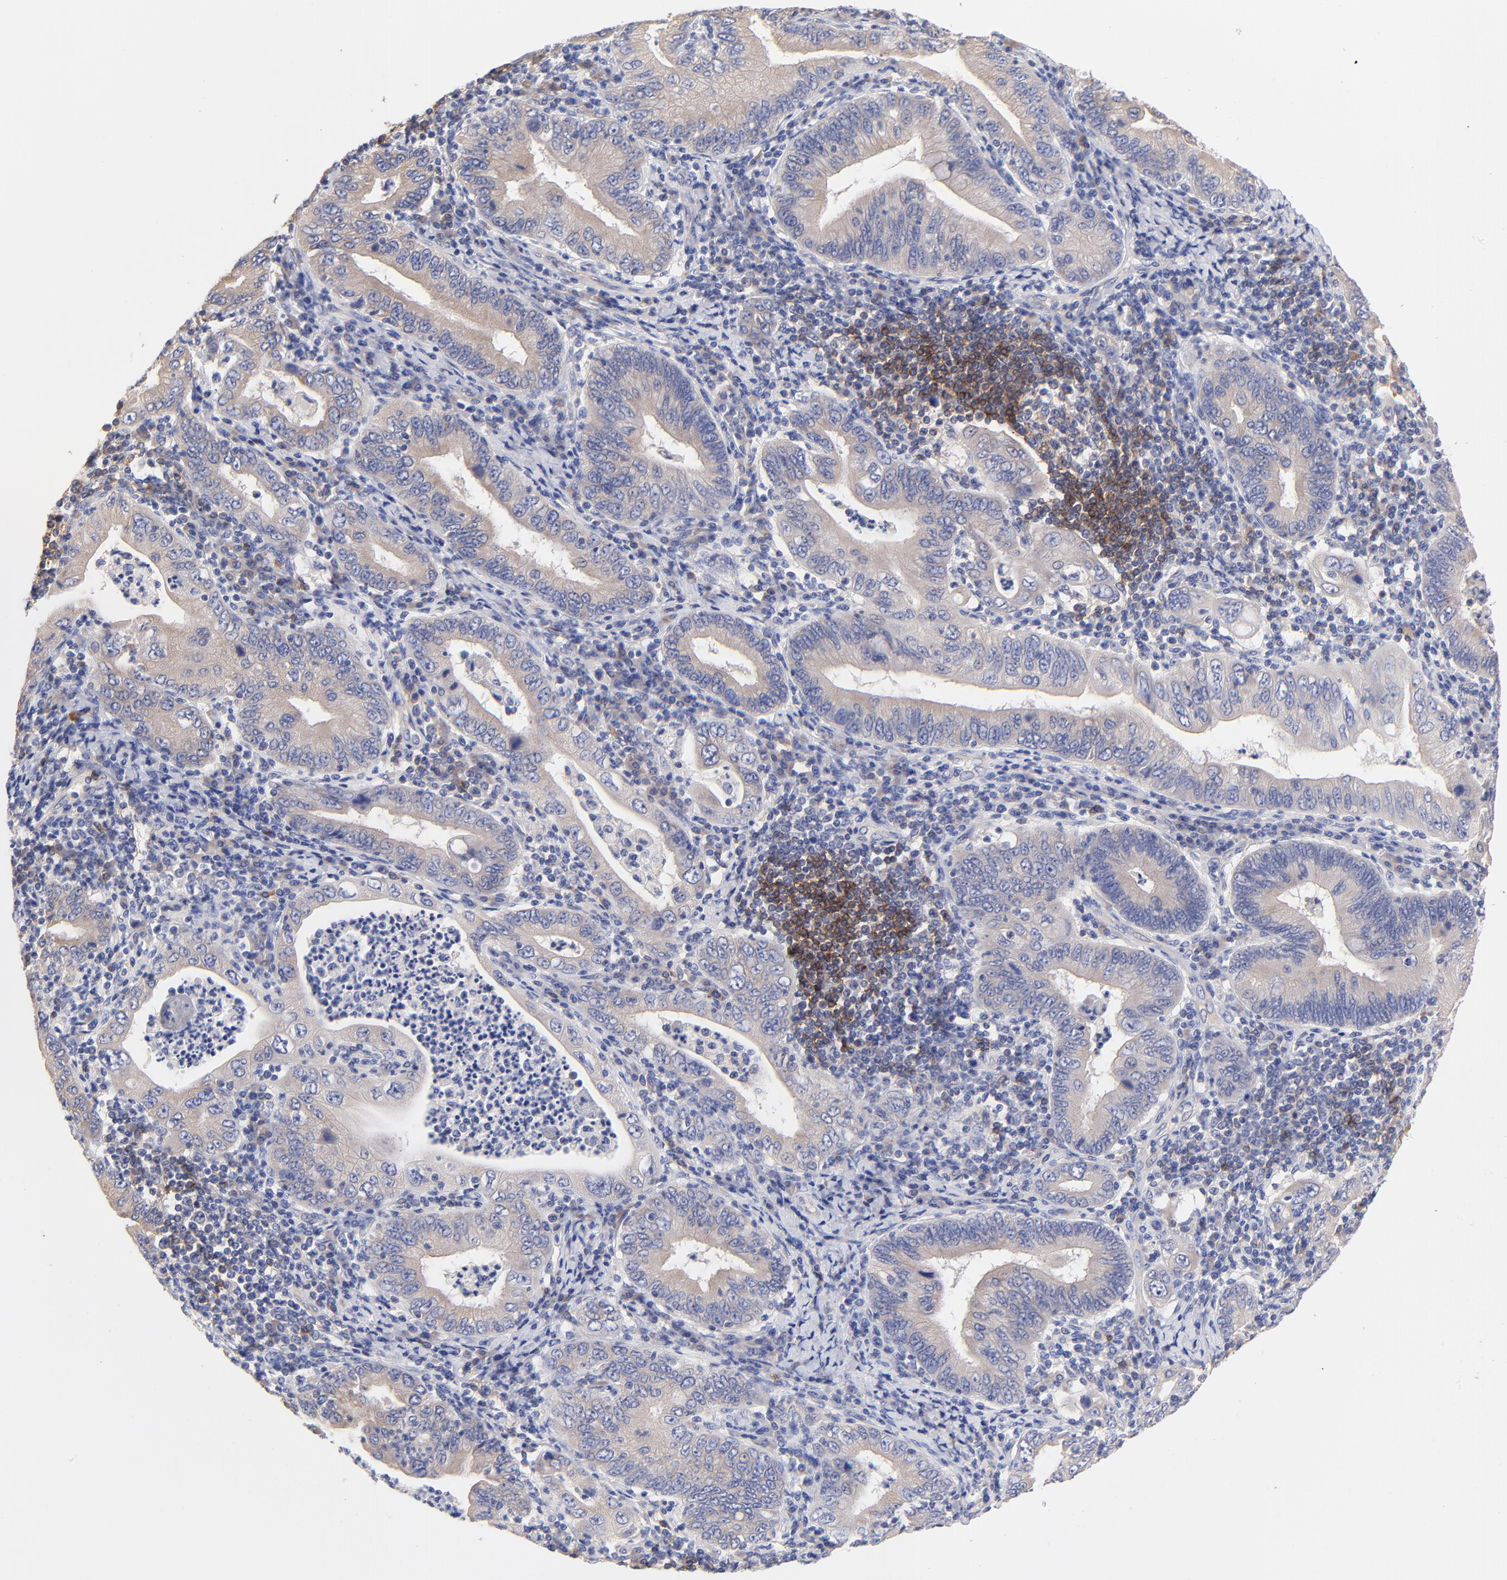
{"staining": {"intensity": "weak", "quantity": ">75%", "location": "cytoplasmic/membranous"}, "tissue": "stomach cancer", "cell_type": "Tumor cells", "image_type": "cancer", "snomed": [{"axis": "morphology", "description": "Normal tissue, NOS"}, {"axis": "morphology", "description": "Adenocarcinoma, NOS"}, {"axis": "topography", "description": "Esophagus"}, {"axis": "topography", "description": "Stomach, upper"}, {"axis": "topography", "description": "Peripheral nerve tissue"}], "caption": "A photomicrograph of adenocarcinoma (stomach) stained for a protein displays weak cytoplasmic/membranous brown staining in tumor cells.", "gene": "TNFRSF13C", "patient": {"sex": "male", "age": 62}}